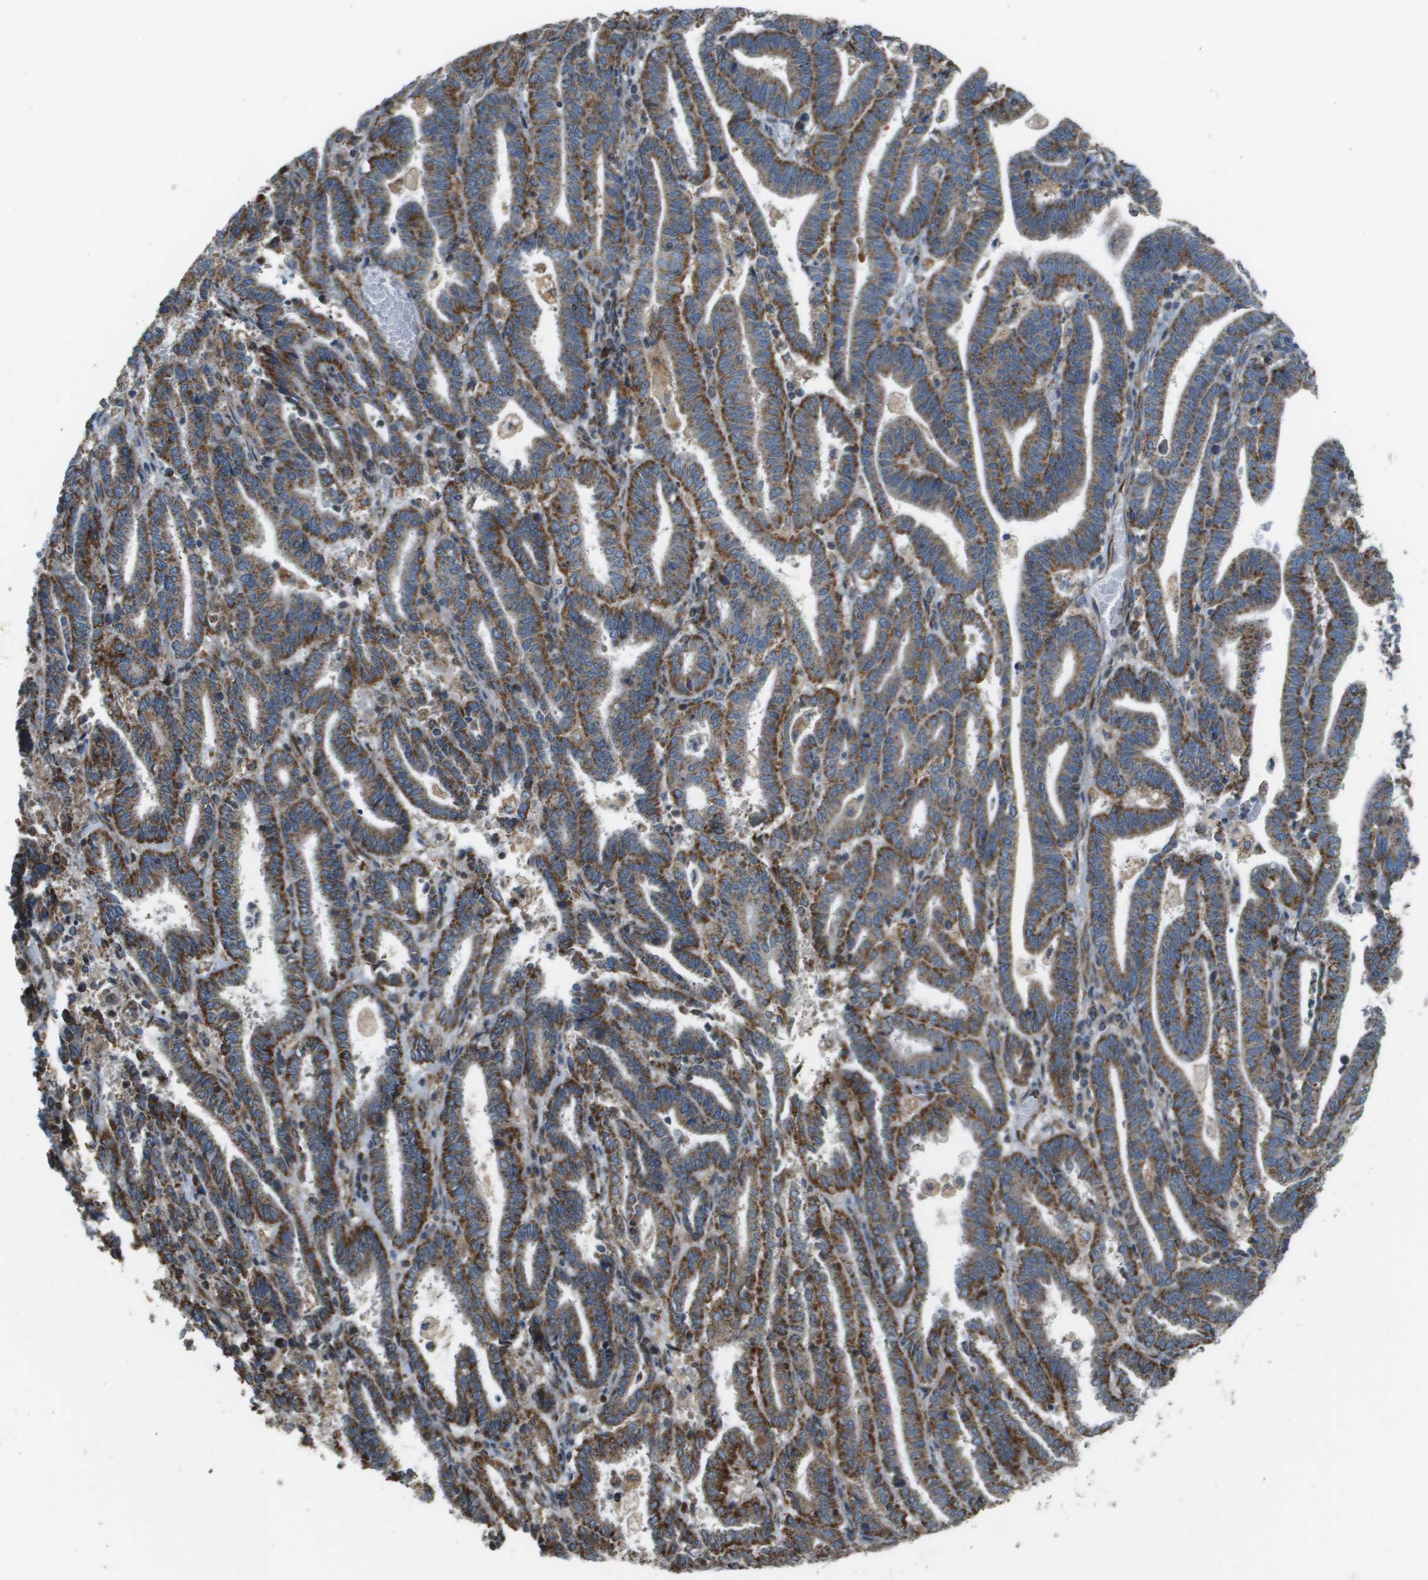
{"staining": {"intensity": "strong", "quantity": ">75%", "location": "cytoplasmic/membranous"}, "tissue": "endometrial cancer", "cell_type": "Tumor cells", "image_type": "cancer", "snomed": [{"axis": "morphology", "description": "Adenocarcinoma, NOS"}, {"axis": "topography", "description": "Uterus"}], "caption": "This is an image of immunohistochemistry staining of endometrial adenocarcinoma, which shows strong expression in the cytoplasmic/membranous of tumor cells.", "gene": "NRK", "patient": {"sex": "female", "age": 83}}